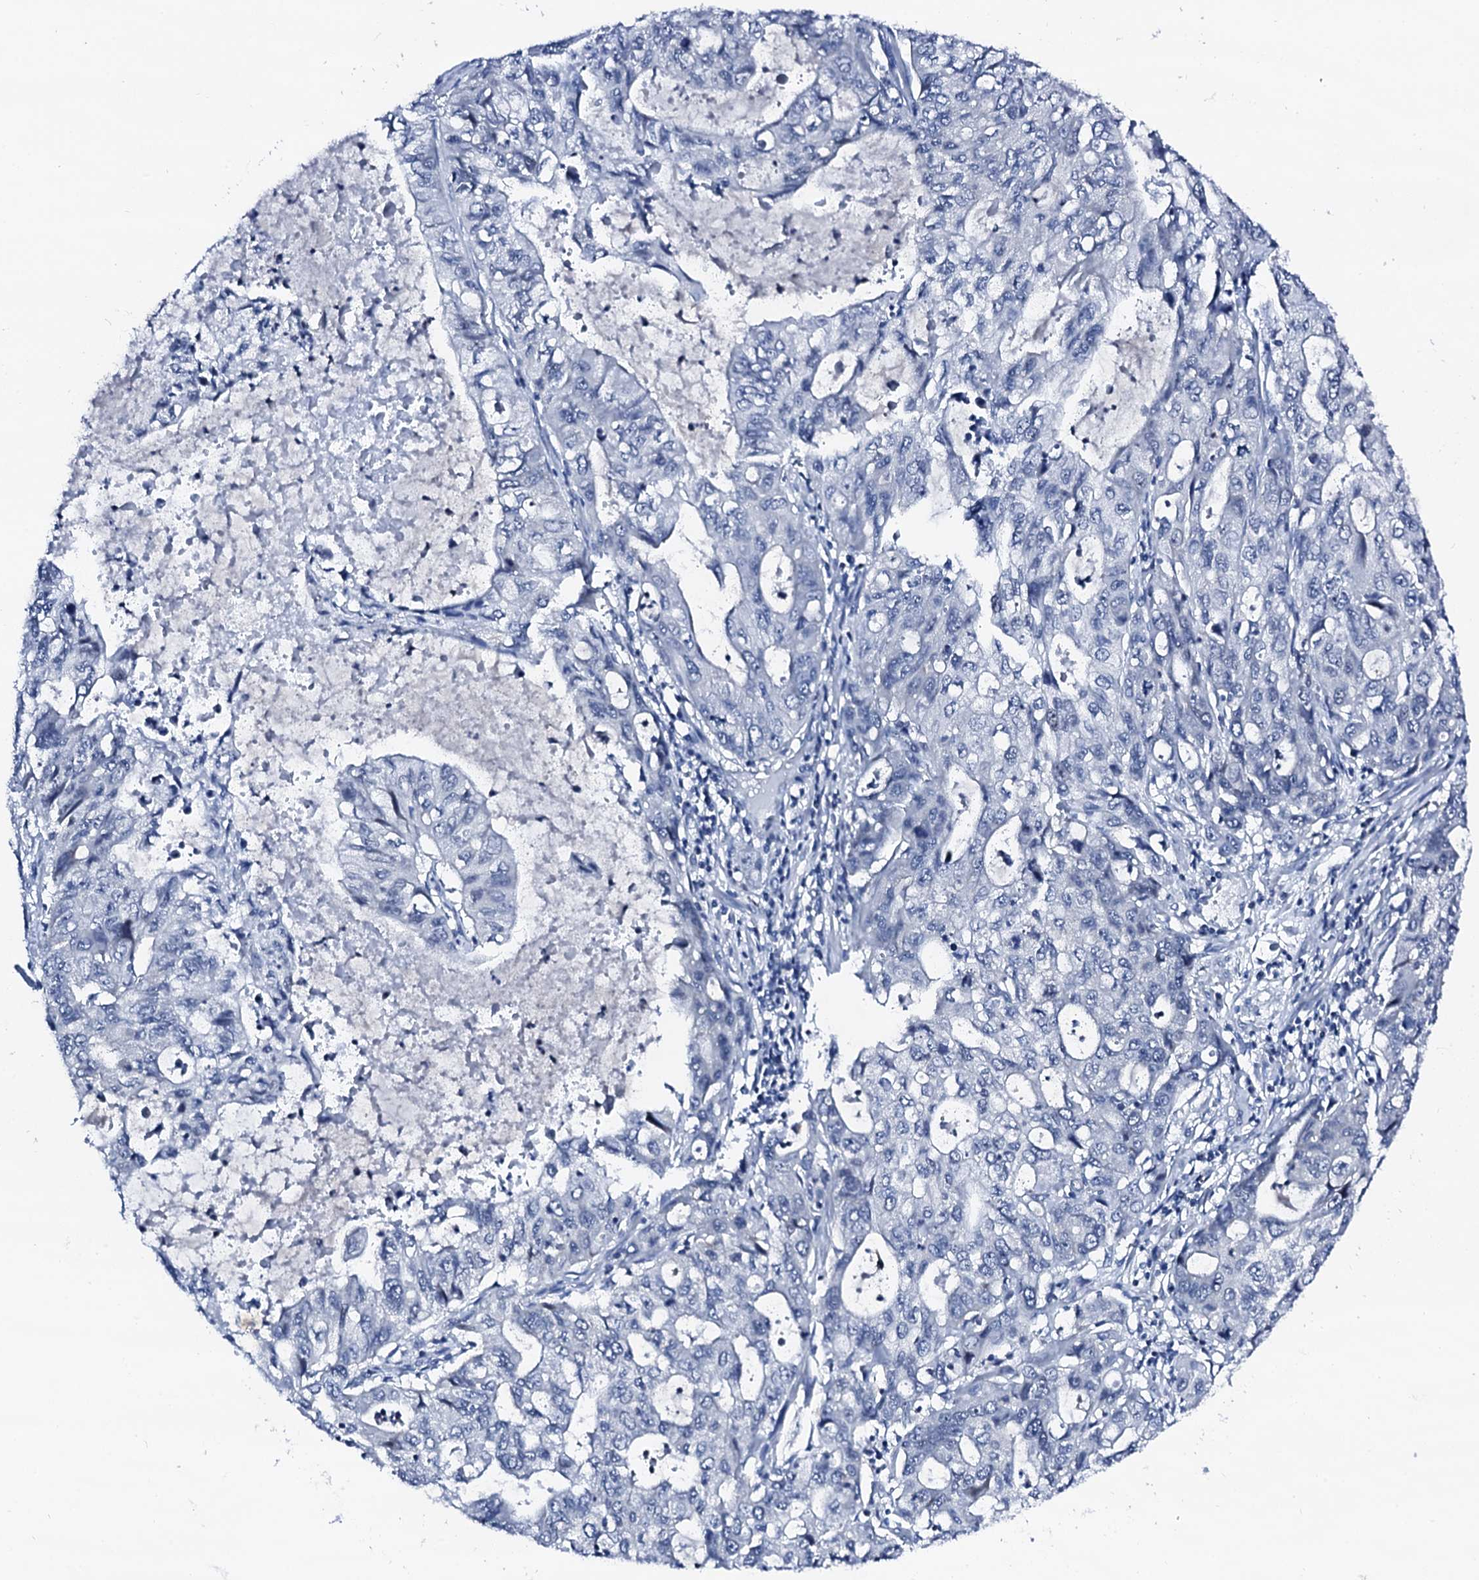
{"staining": {"intensity": "negative", "quantity": "none", "location": "none"}, "tissue": "stomach cancer", "cell_type": "Tumor cells", "image_type": "cancer", "snomed": [{"axis": "morphology", "description": "Adenocarcinoma, NOS"}, {"axis": "topography", "description": "Stomach, upper"}], "caption": "The micrograph reveals no staining of tumor cells in adenocarcinoma (stomach). (DAB (3,3'-diaminobenzidine) immunohistochemistry (IHC), high magnification).", "gene": "TRAFD1", "patient": {"sex": "female", "age": 52}}